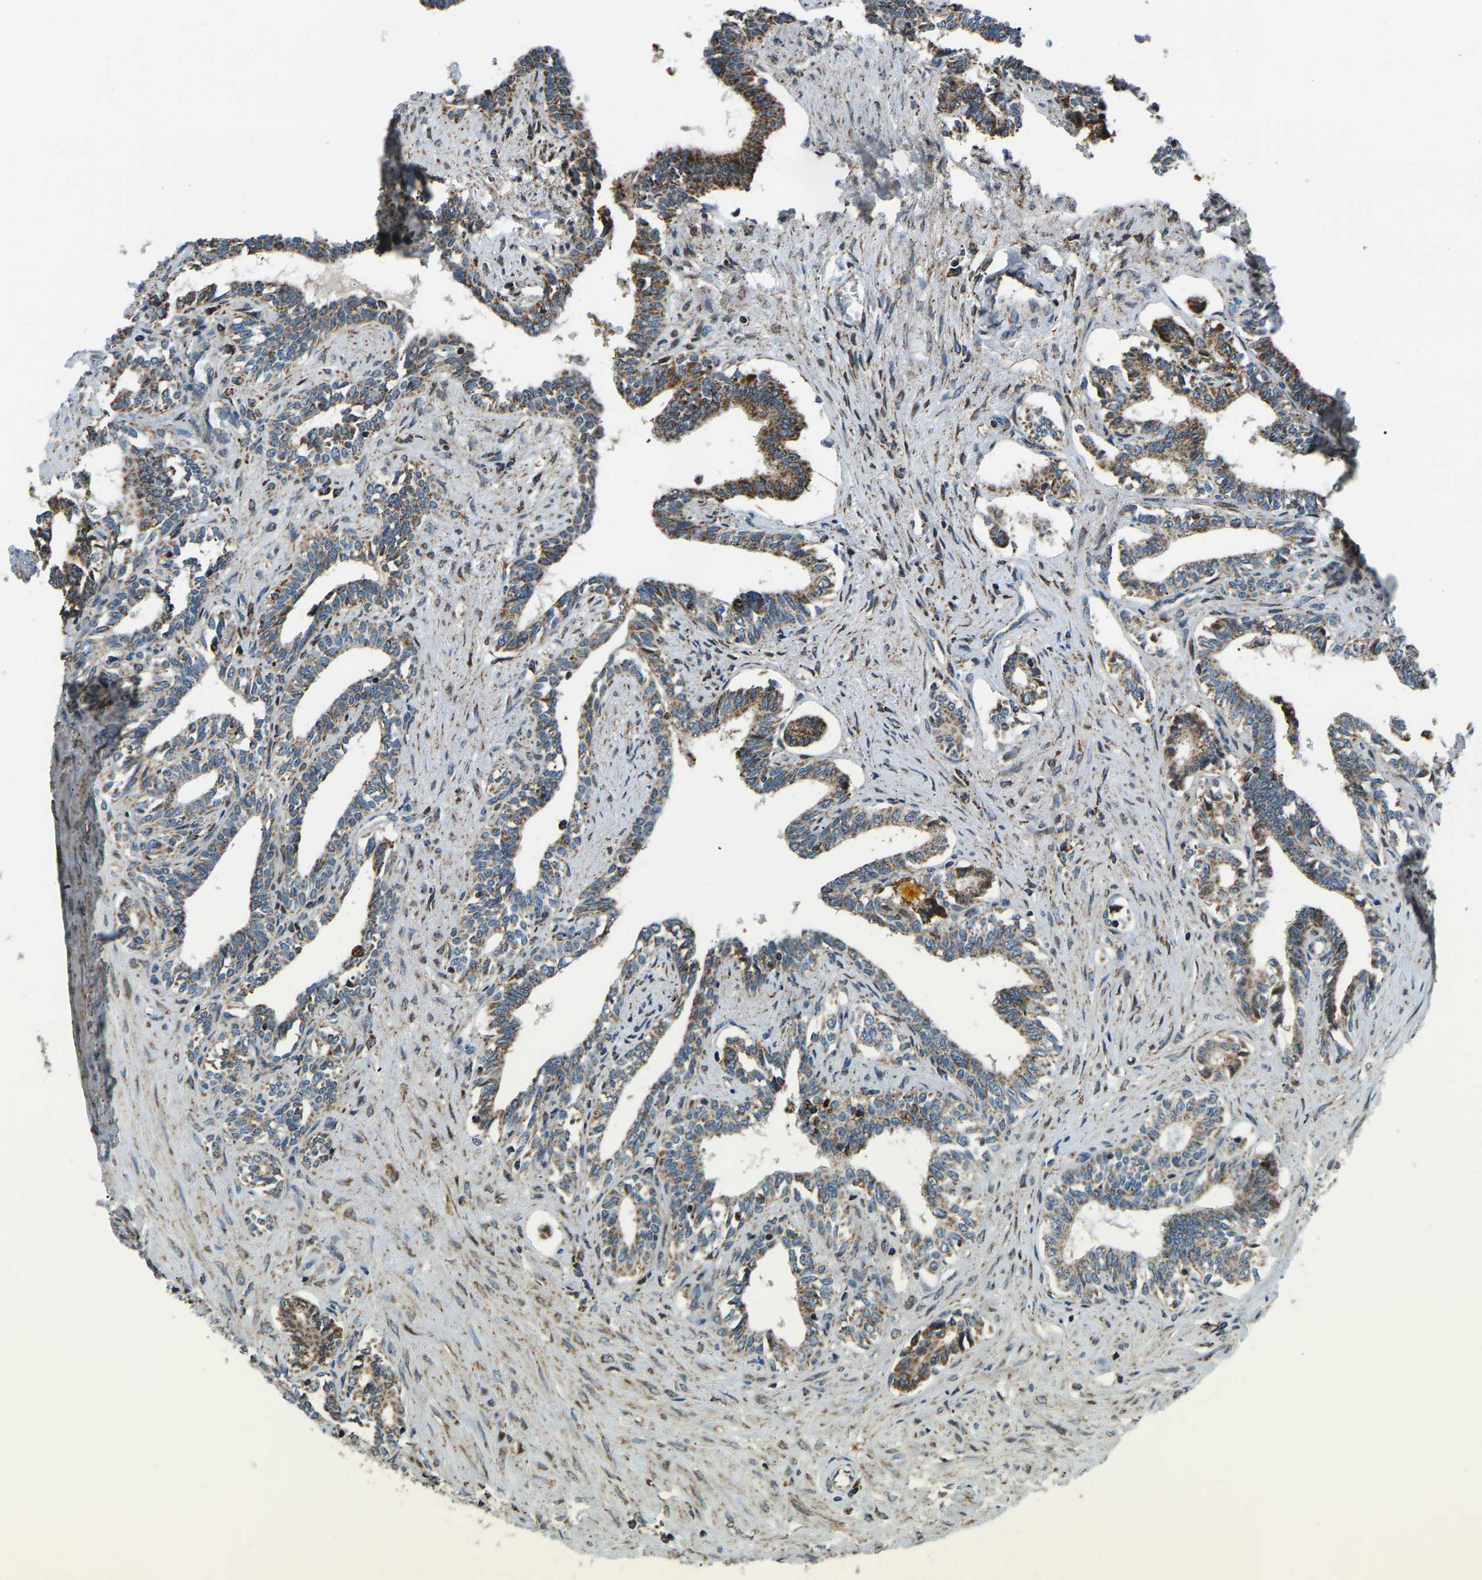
{"staining": {"intensity": "strong", "quantity": "25%-75%", "location": "cytoplasmic/membranous"}, "tissue": "seminal vesicle", "cell_type": "Glandular cells", "image_type": "normal", "snomed": [{"axis": "morphology", "description": "Normal tissue, NOS"}, {"axis": "morphology", "description": "Adenocarcinoma, High grade"}, {"axis": "topography", "description": "Prostate"}, {"axis": "topography", "description": "Seminal veicle"}], "caption": "Glandular cells display high levels of strong cytoplasmic/membranous expression in about 25%-75% of cells in benign human seminal vesicle.", "gene": "RBM33", "patient": {"sex": "male", "age": 55}}